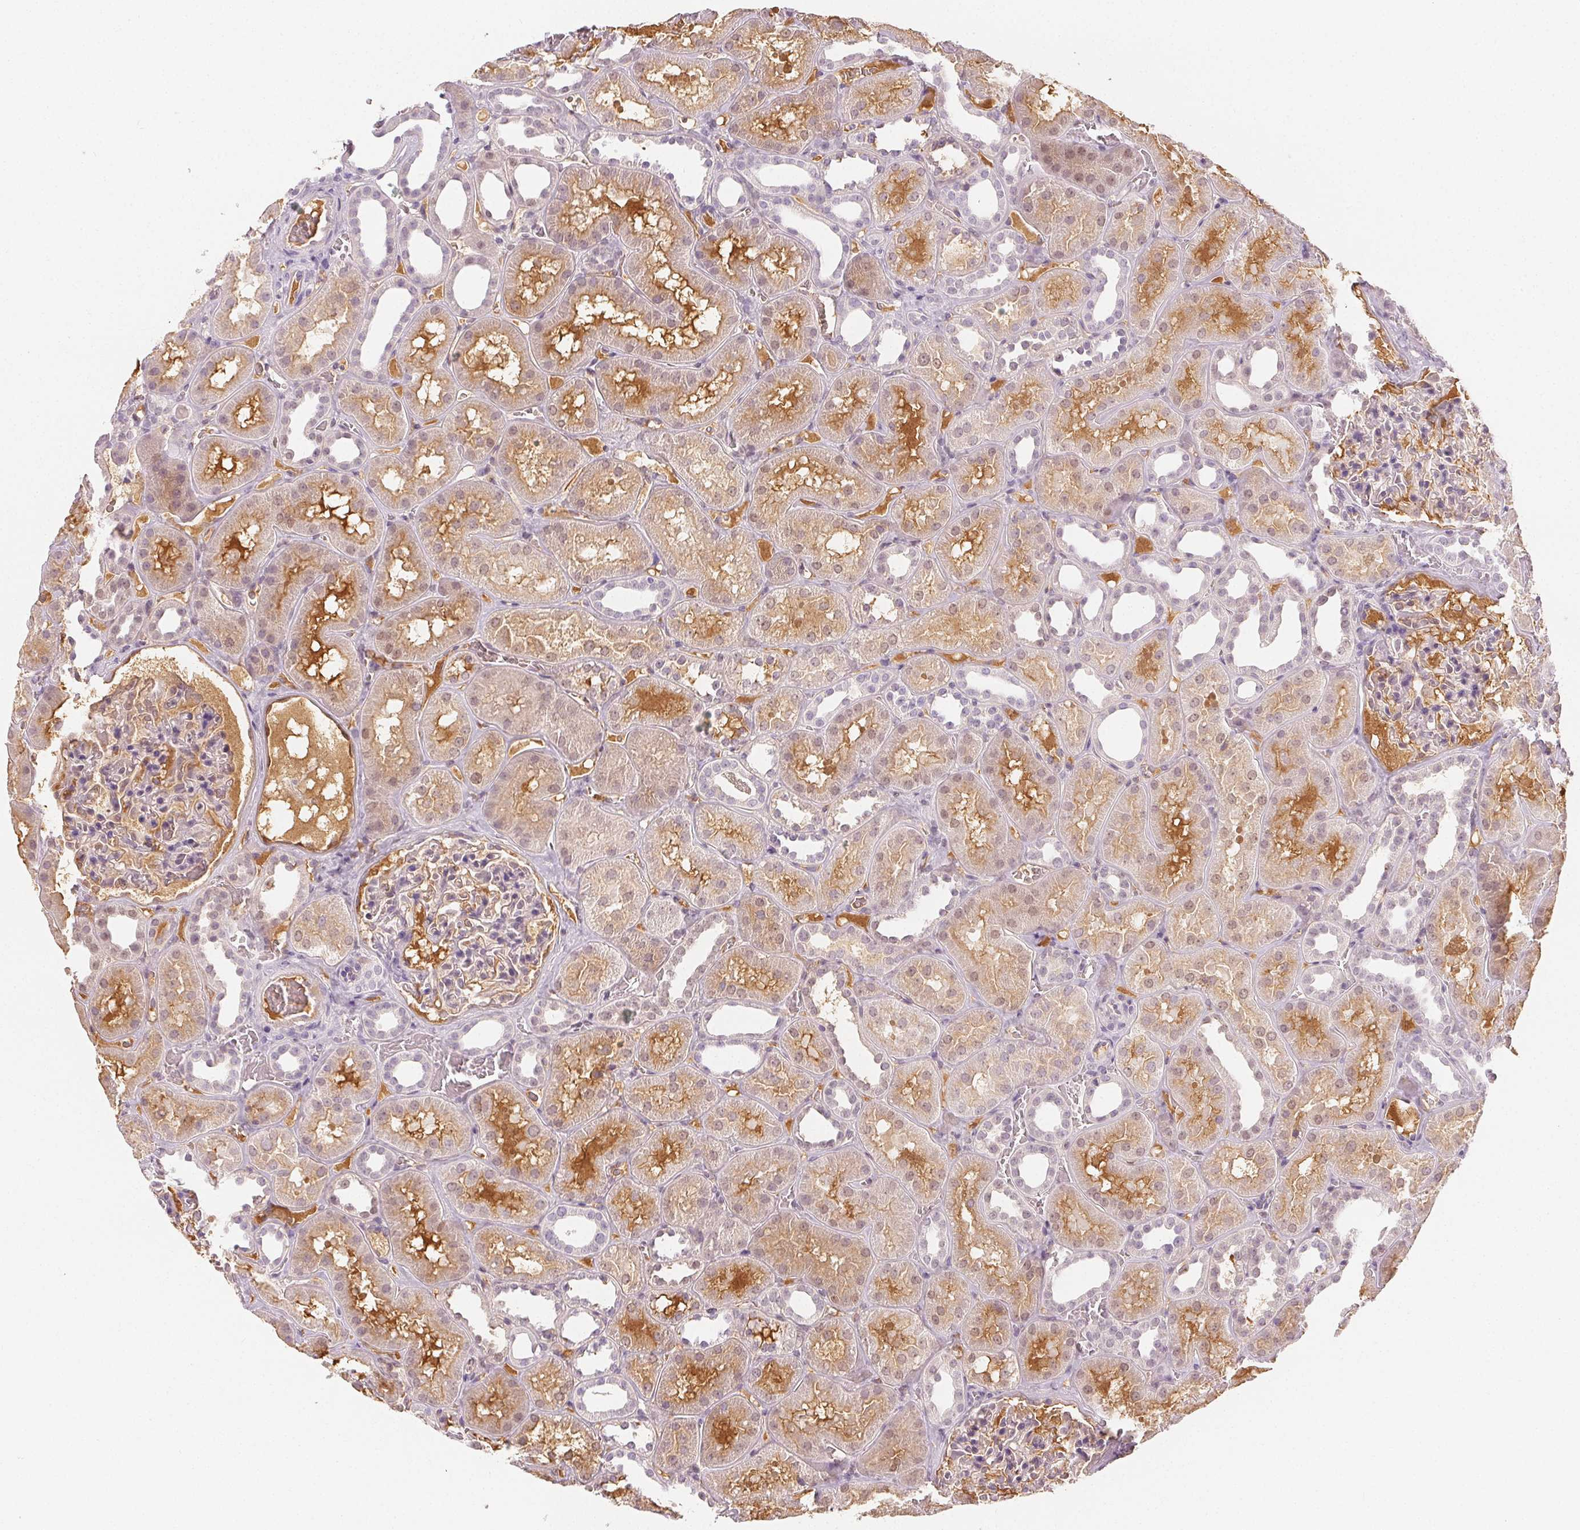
{"staining": {"intensity": "negative", "quantity": "none", "location": "none"}, "tissue": "kidney", "cell_type": "Cells in glomeruli", "image_type": "normal", "snomed": [{"axis": "morphology", "description": "Normal tissue, NOS"}, {"axis": "topography", "description": "Kidney"}], "caption": "An immunohistochemistry (IHC) photomicrograph of unremarkable kidney is shown. There is no staining in cells in glomeruli of kidney. (DAB IHC visualized using brightfield microscopy, high magnification).", "gene": "AFM", "patient": {"sex": "female", "age": 41}}